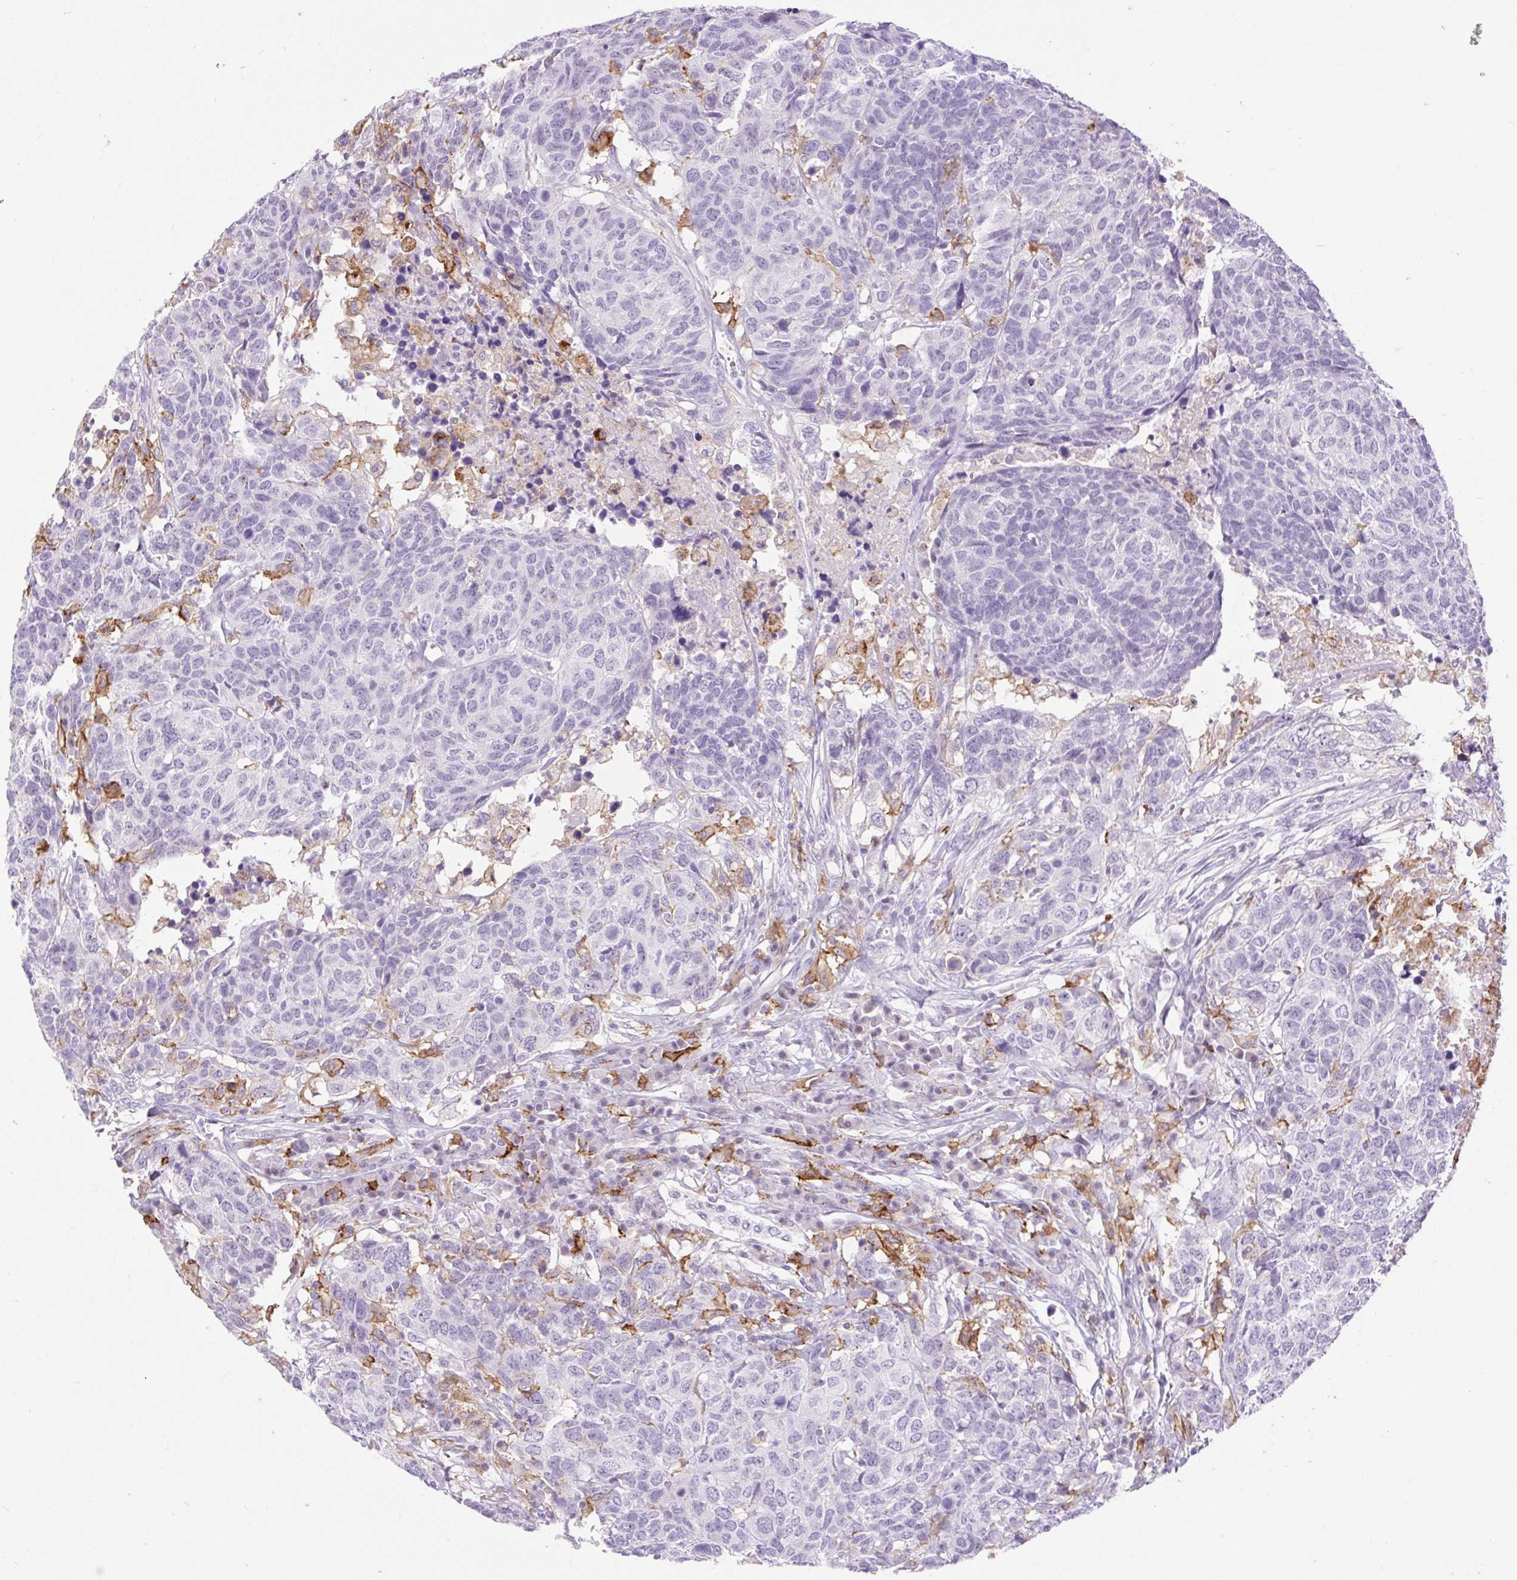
{"staining": {"intensity": "negative", "quantity": "none", "location": "none"}, "tissue": "head and neck cancer", "cell_type": "Tumor cells", "image_type": "cancer", "snomed": [{"axis": "morphology", "description": "Normal tissue, NOS"}, {"axis": "morphology", "description": "Squamous cell carcinoma, NOS"}, {"axis": "topography", "description": "Skeletal muscle"}, {"axis": "topography", "description": "Vascular tissue"}, {"axis": "topography", "description": "Peripheral nerve tissue"}, {"axis": "topography", "description": "Head-Neck"}], "caption": "A high-resolution histopathology image shows IHC staining of head and neck squamous cell carcinoma, which reveals no significant expression in tumor cells.", "gene": "SIGLEC1", "patient": {"sex": "male", "age": 66}}